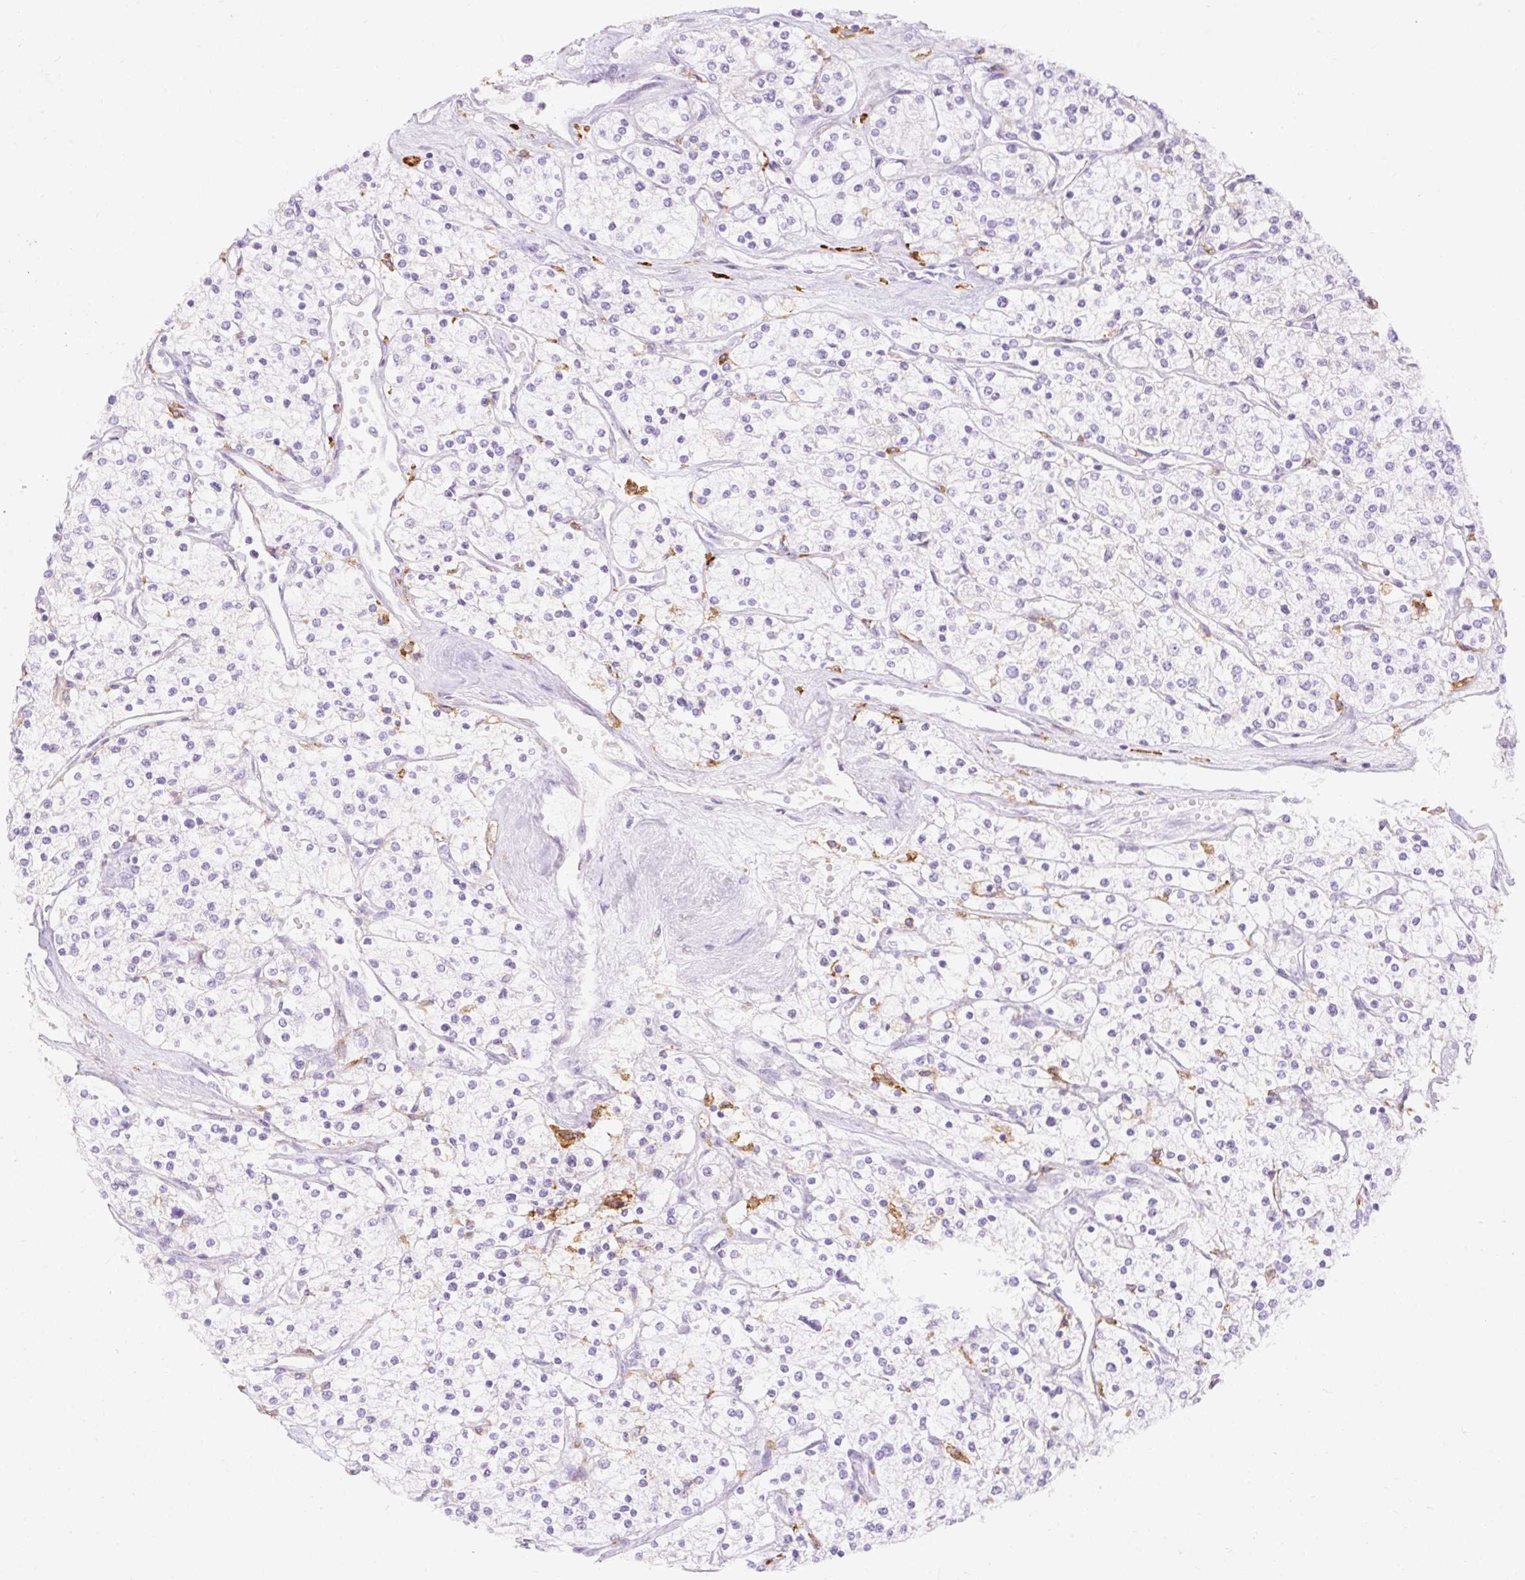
{"staining": {"intensity": "negative", "quantity": "none", "location": "none"}, "tissue": "renal cancer", "cell_type": "Tumor cells", "image_type": "cancer", "snomed": [{"axis": "morphology", "description": "Adenocarcinoma, NOS"}, {"axis": "topography", "description": "Kidney"}], "caption": "High magnification brightfield microscopy of renal cancer (adenocarcinoma) stained with DAB (3,3'-diaminobenzidine) (brown) and counterstained with hematoxylin (blue): tumor cells show no significant staining.", "gene": "SIGLEC1", "patient": {"sex": "male", "age": 80}}